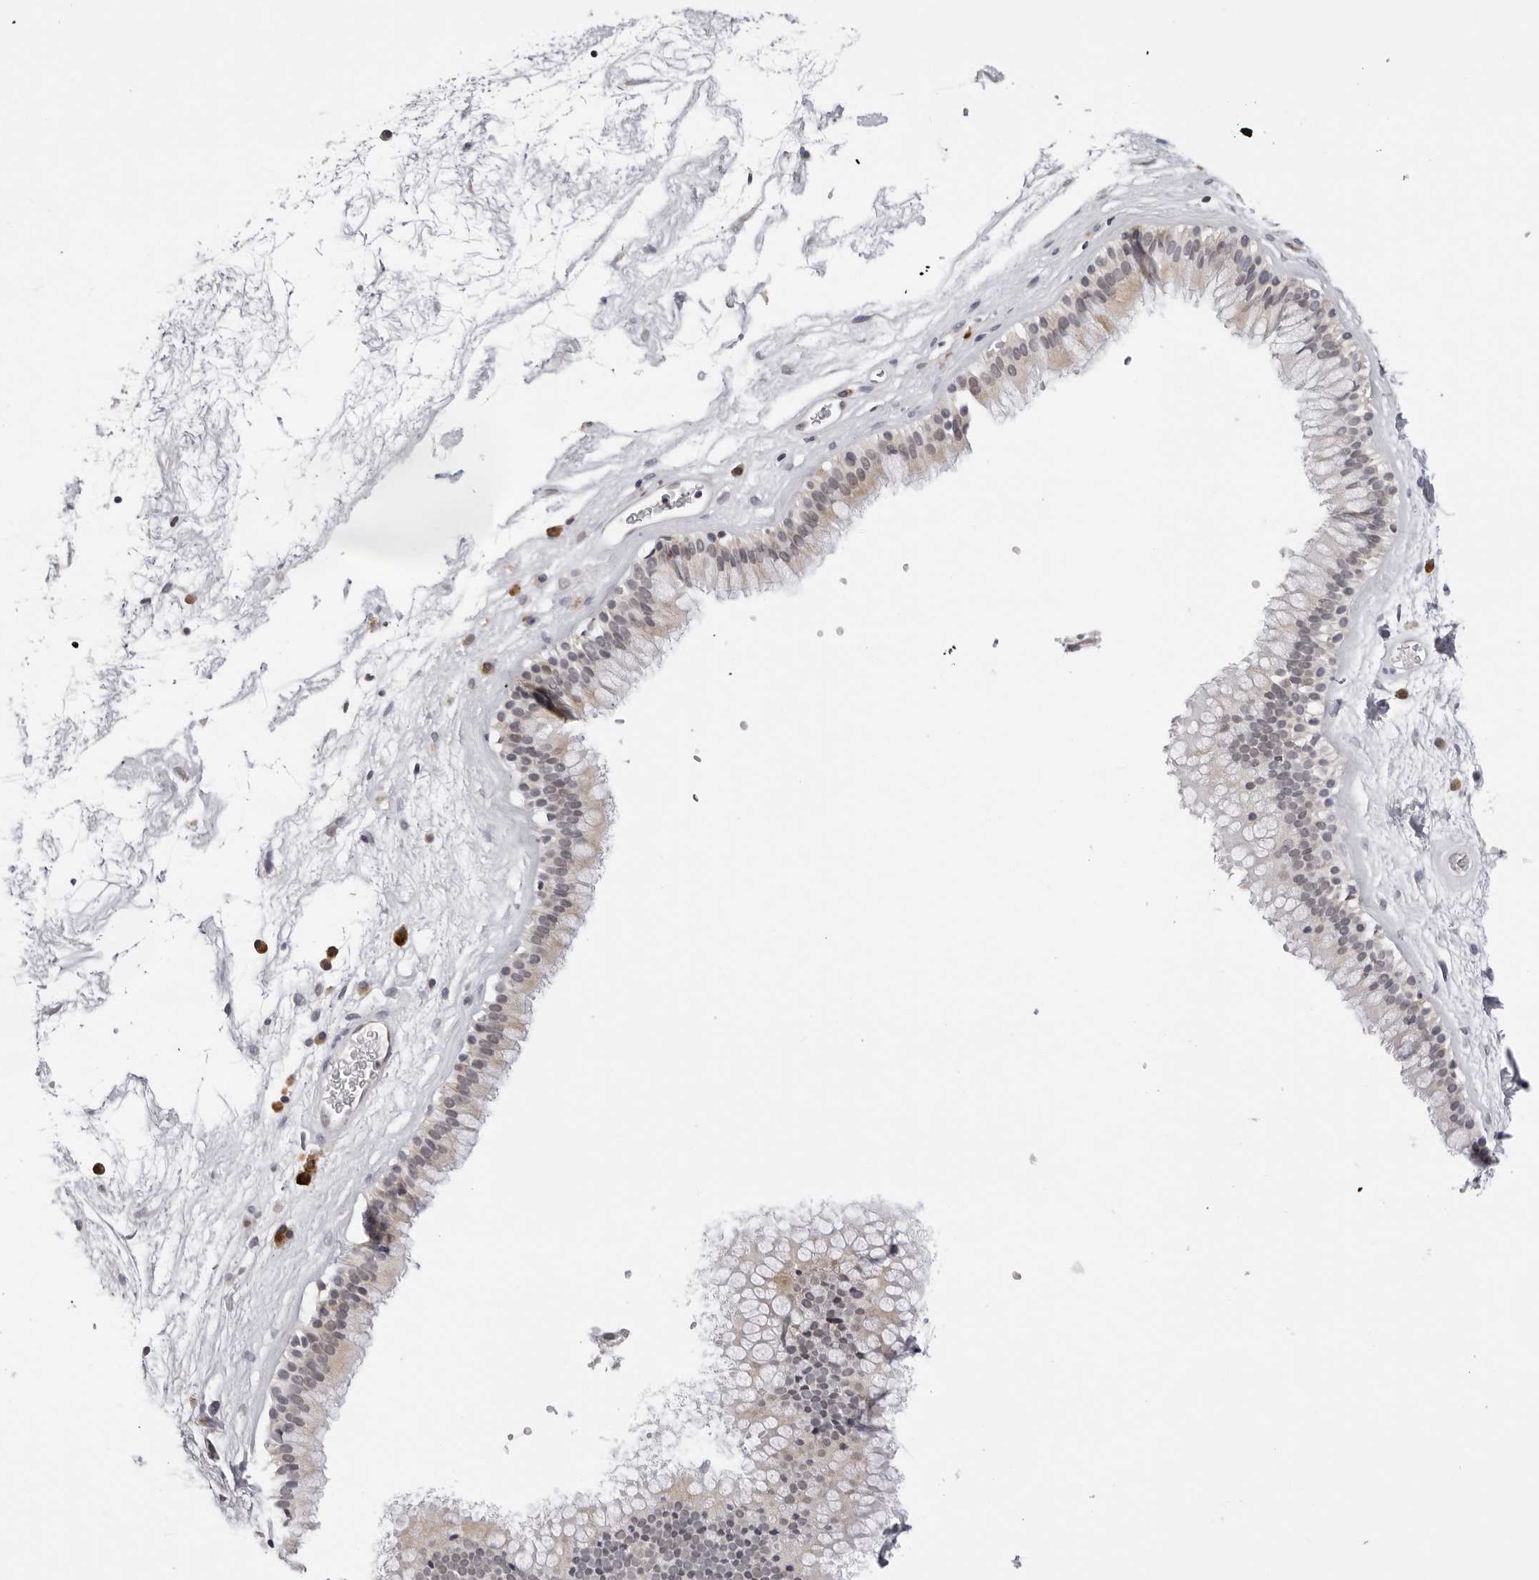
{"staining": {"intensity": "weak", "quantity": "<25%", "location": "cytoplasmic/membranous"}, "tissue": "nasopharynx", "cell_type": "Respiratory epithelial cells", "image_type": "normal", "snomed": [{"axis": "morphology", "description": "Normal tissue, NOS"}, {"axis": "morphology", "description": "Inflammation, NOS"}, {"axis": "topography", "description": "Nasopharynx"}], "caption": "DAB (3,3'-diaminobenzidine) immunohistochemical staining of normal nasopharynx reveals no significant expression in respiratory epithelial cells.", "gene": "IL17RA", "patient": {"sex": "male", "age": 48}}